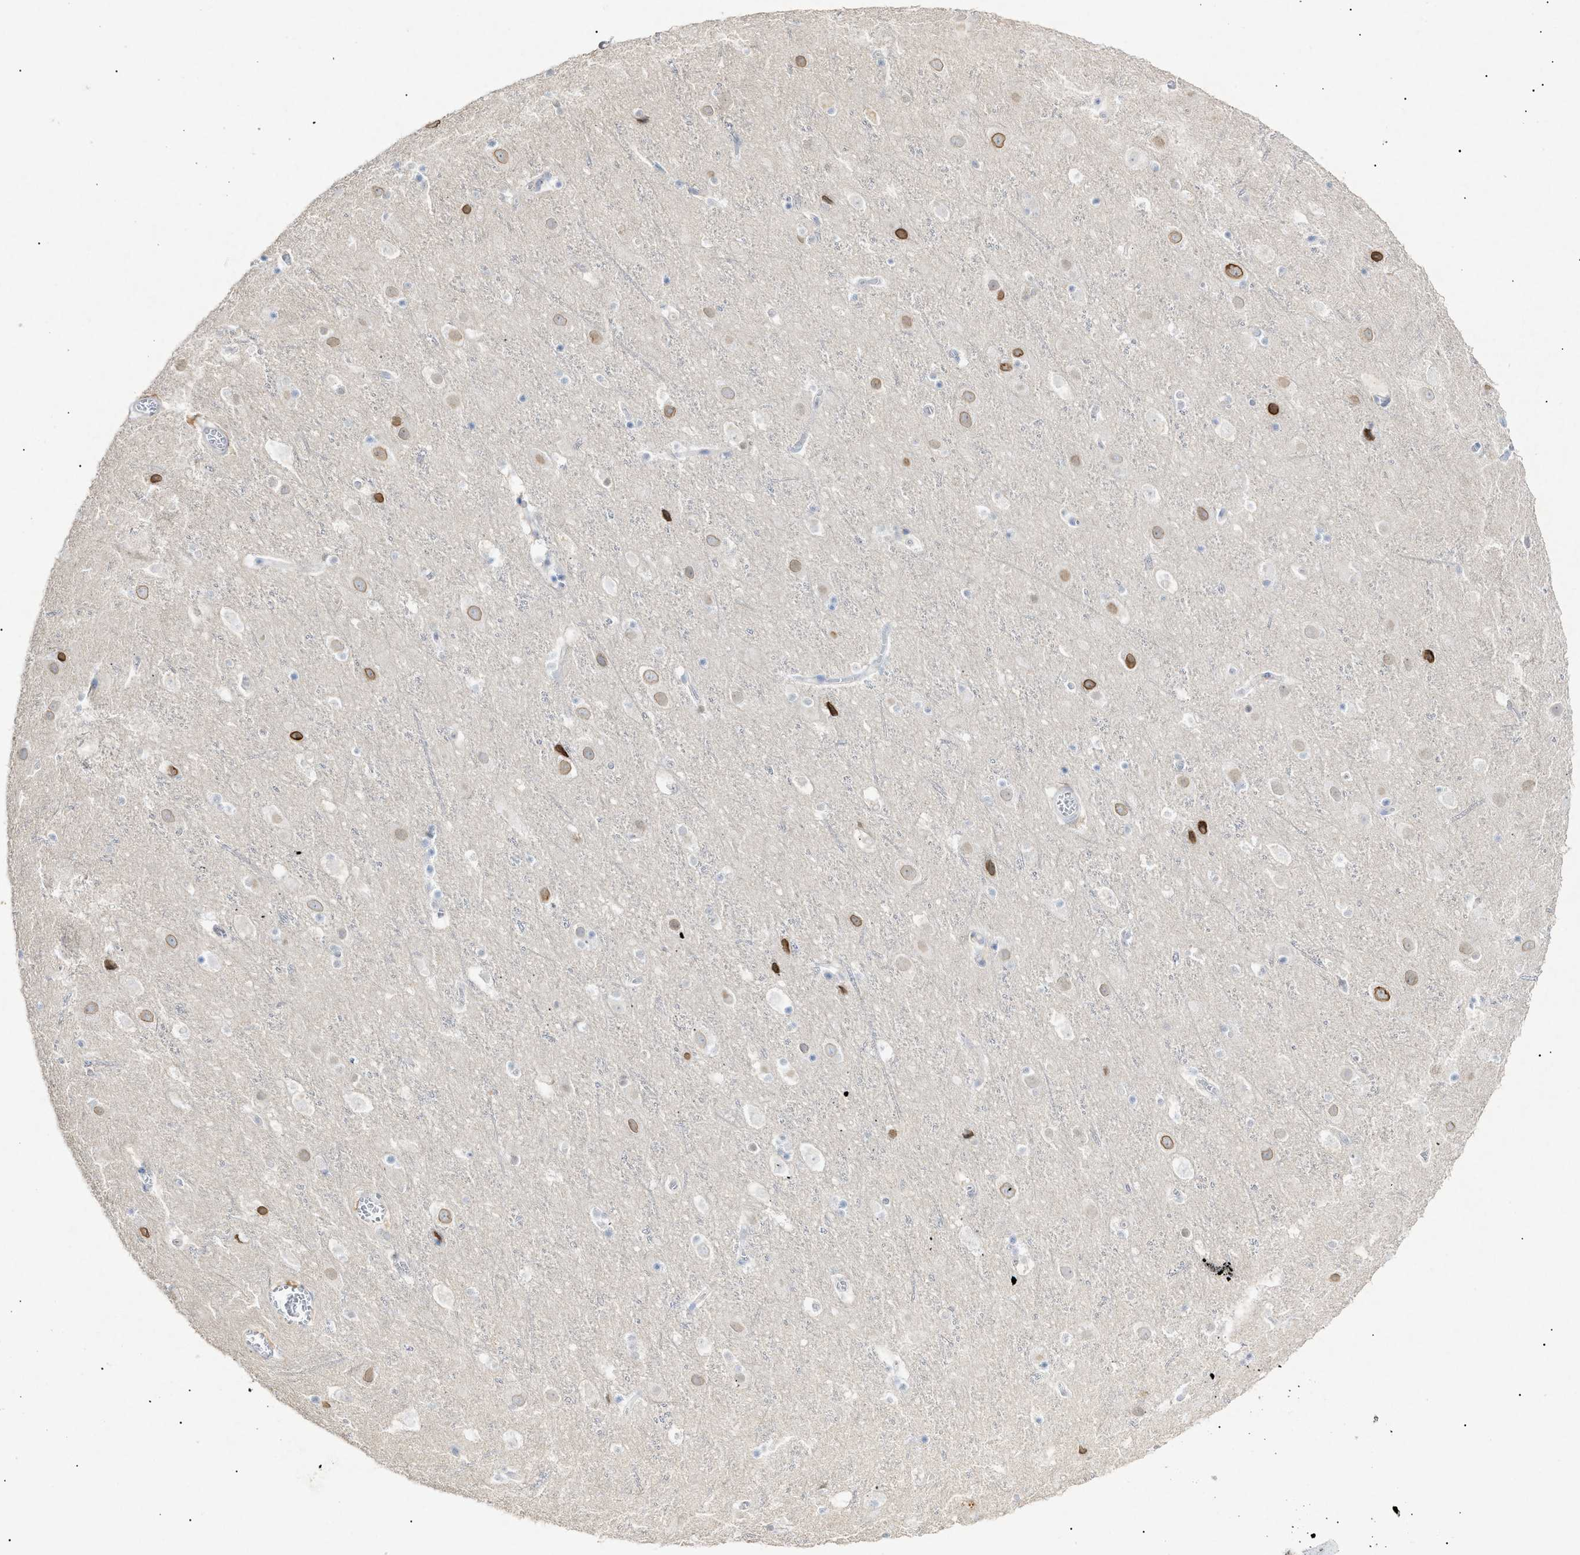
{"staining": {"intensity": "negative", "quantity": "none", "location": "none"}, "tissue": "cerebral cortex", "cell_type": "Endothelial cells", "image_type": "normal", "snomed": [{"axis": "morphology", "description": "Normal tissue, NOS"}, {"axis": "topography", "description": "Cerebral cortex"}], "caption": "The immunohistochemistry photomicrograph has no significant positivity in endothelial cells of cerebral cortex.", "gene": "SLC25A31", "patient": {"sex": "male", "age": 45}}